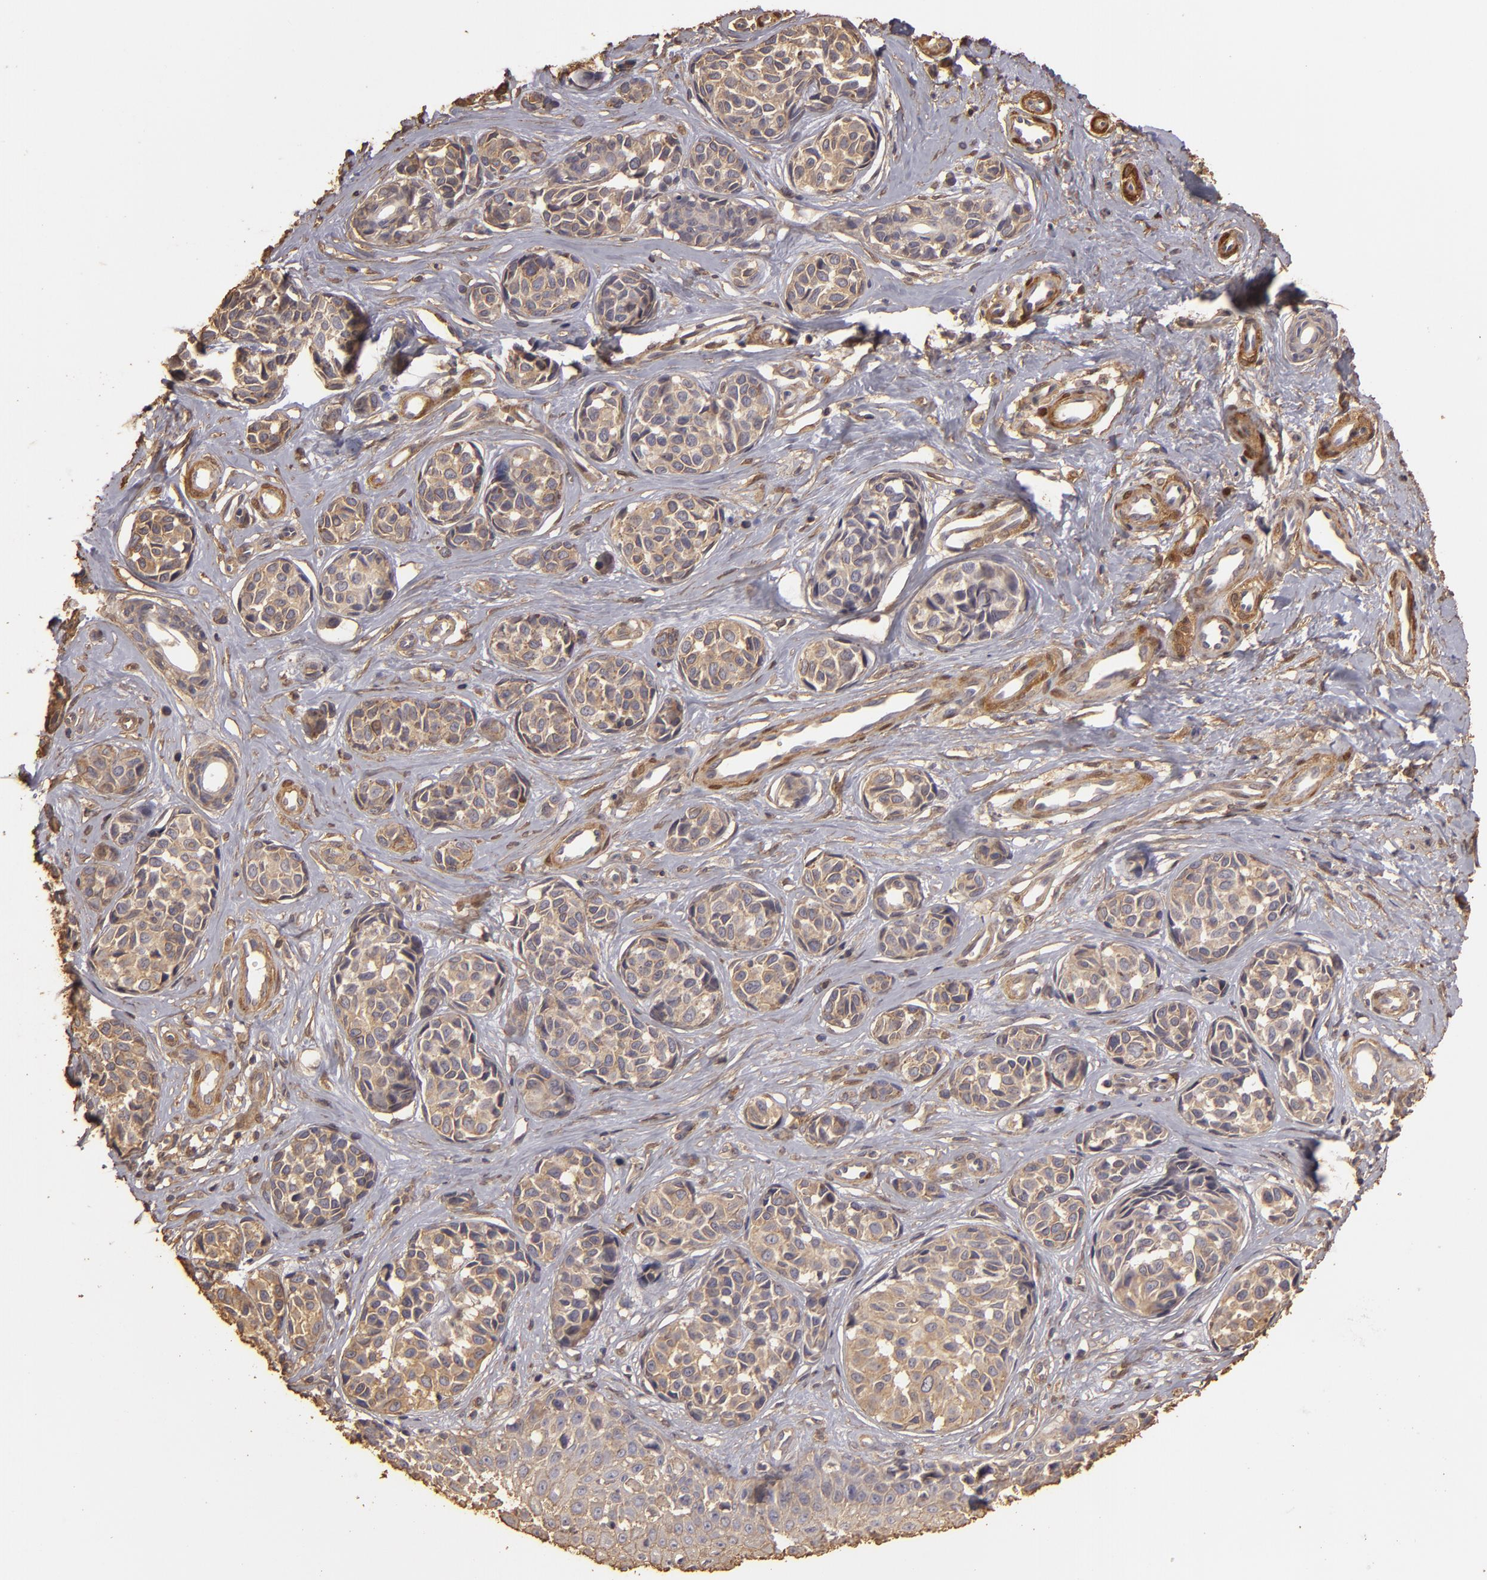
{"staining": {"intensity": "weak", "quantity": ">75%", "location": "cytoplasmic/membranous"}, "tissue": "melanoma", "cell_type": "Tumor cells", "image_type": "cancer", "snomed": [{"axis": "morphology", "description": "Malignant melanoma, NOS"}, {"axis": "topography", "description": "Skin"}], "caption": "Tumor cells reveal weak cytoplasmic/membranous positivity in approximately >75% of cells in malignant melanoma.", "gene": "HSPB6", "patient": {"sex": "male", "age": 79}}